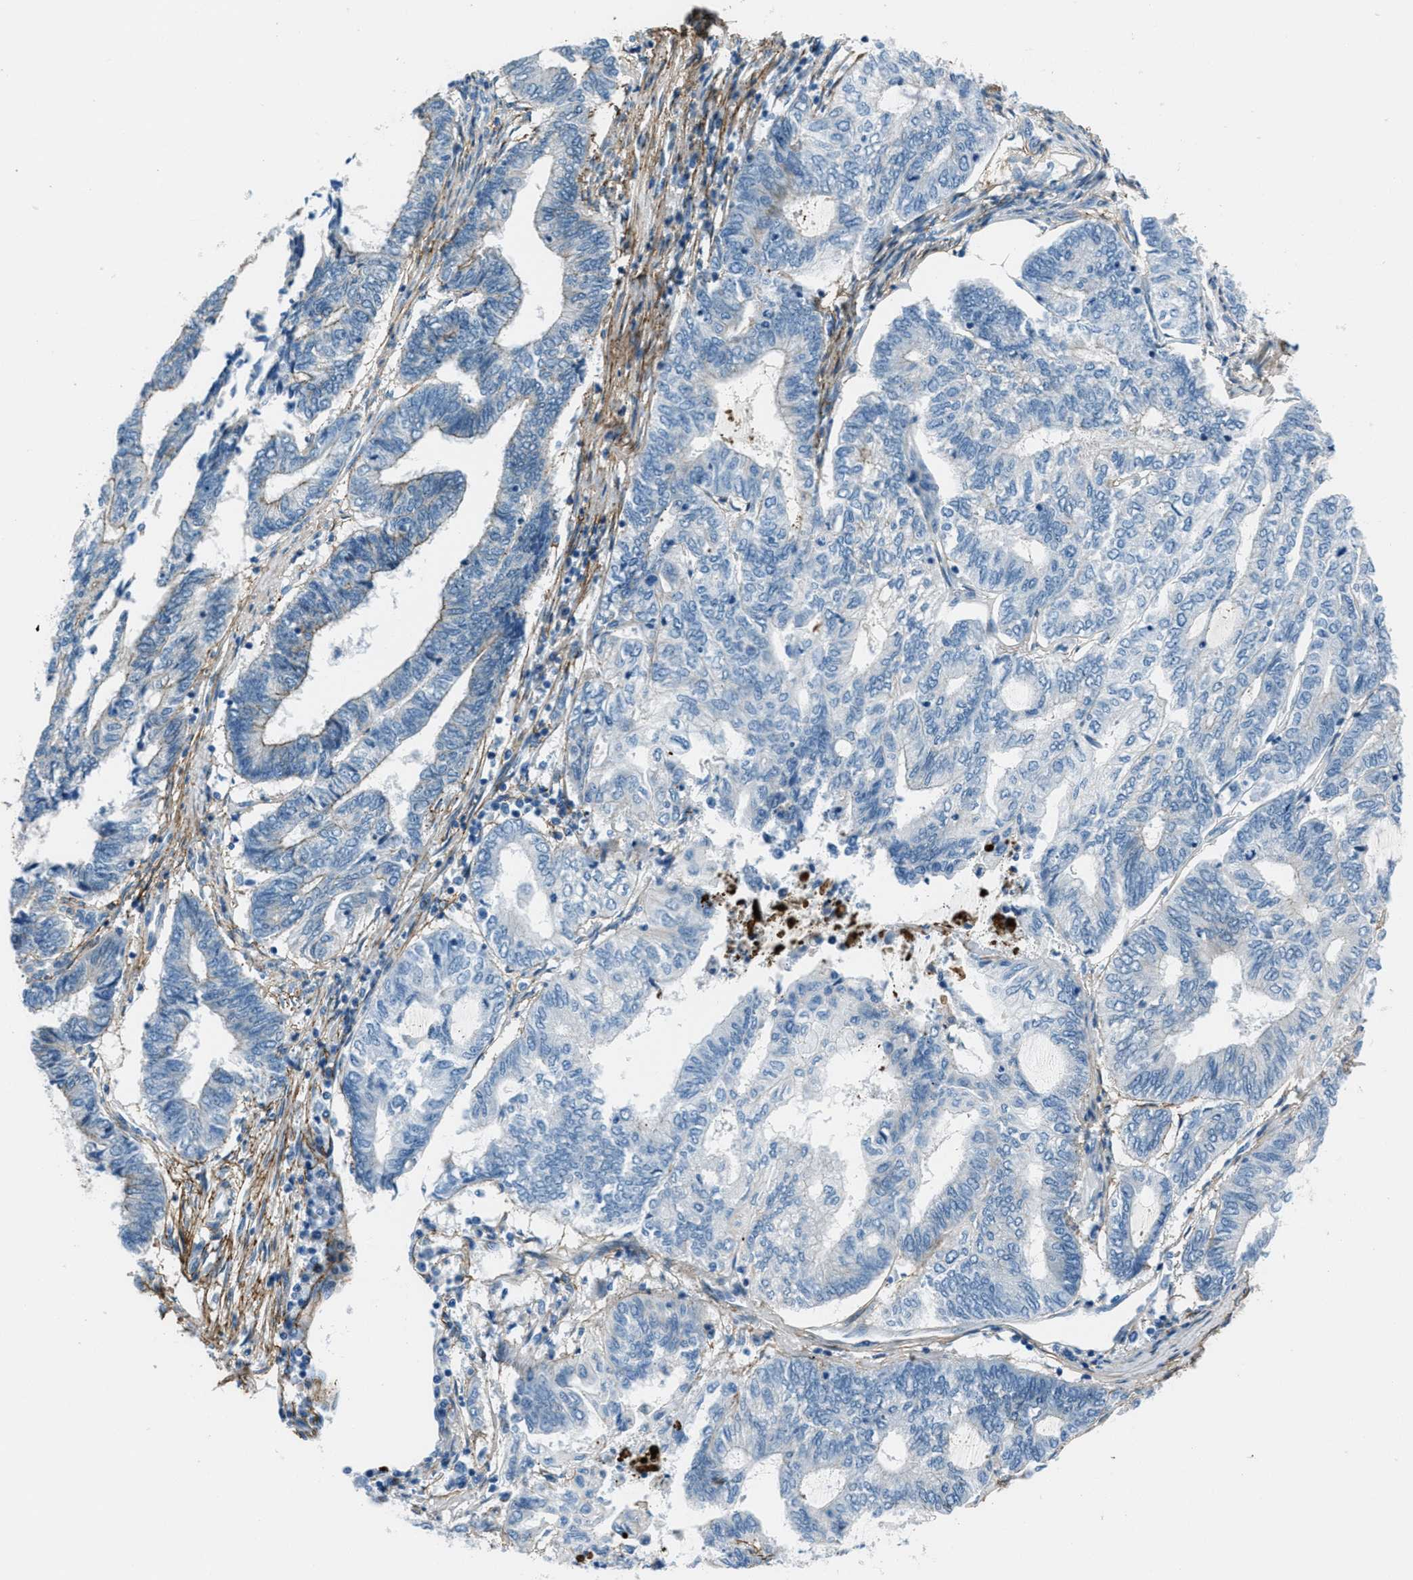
{"staining": {"intensity": "negative", "quantity": "none", "location": "none"}, "tissue": "endometrial cancer", "cell_type": "Tumor cells", "image_type": "cancer", "snomed": [{"axis": "morphology", "description": "Adenocarcinoma, NOS"}, {"axis": "topography", "description": "Uterus"}, {"axis": "topography", "description": "Endometrium"}], "caption": "Immunohistochemistry photomicrograph of human endometrial cancer (adenocarcinoma) stained for a protein (brown), which displays no staining in tumor cells.", "gene": "FBN1", "patient": {"sex": "female", "age": 70}}